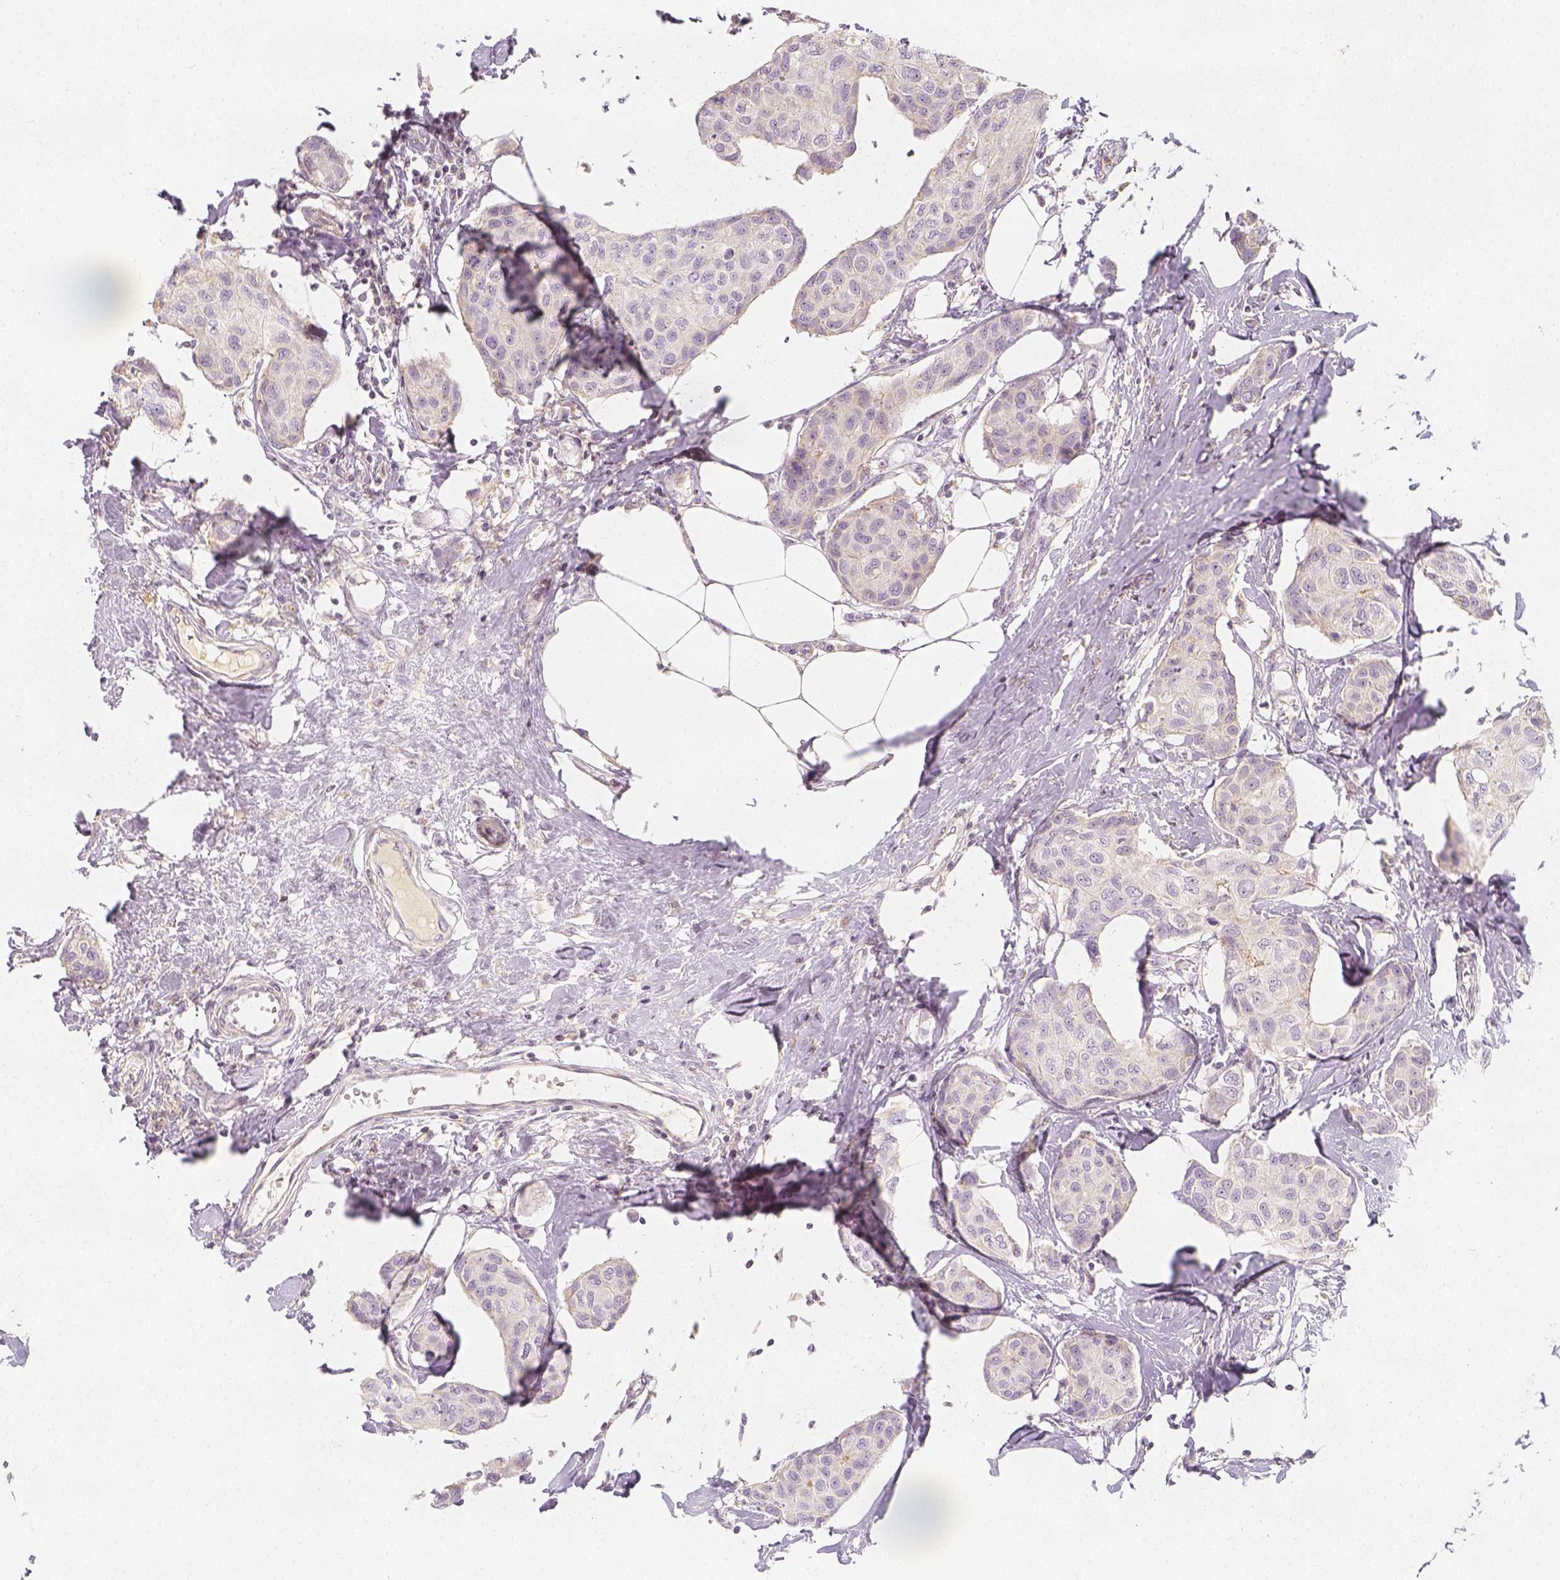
{"staining": {"intensity": "negative", "quantity": "none", "location": "none"}, "tissue": "breast cancer", "cell_type": "Tumor cells", "image_type": "cancer", "snomed": [{"axis": "morphology", "description": "Duct carcinoma"}, {"axis": "topography", "description": "Breast"}], "caption": "A histopathology image of human breast cancer is negative for staining in tumor cells.", "gene": "PTPRJ", "patient": {"sex": "female", "age": 80}}